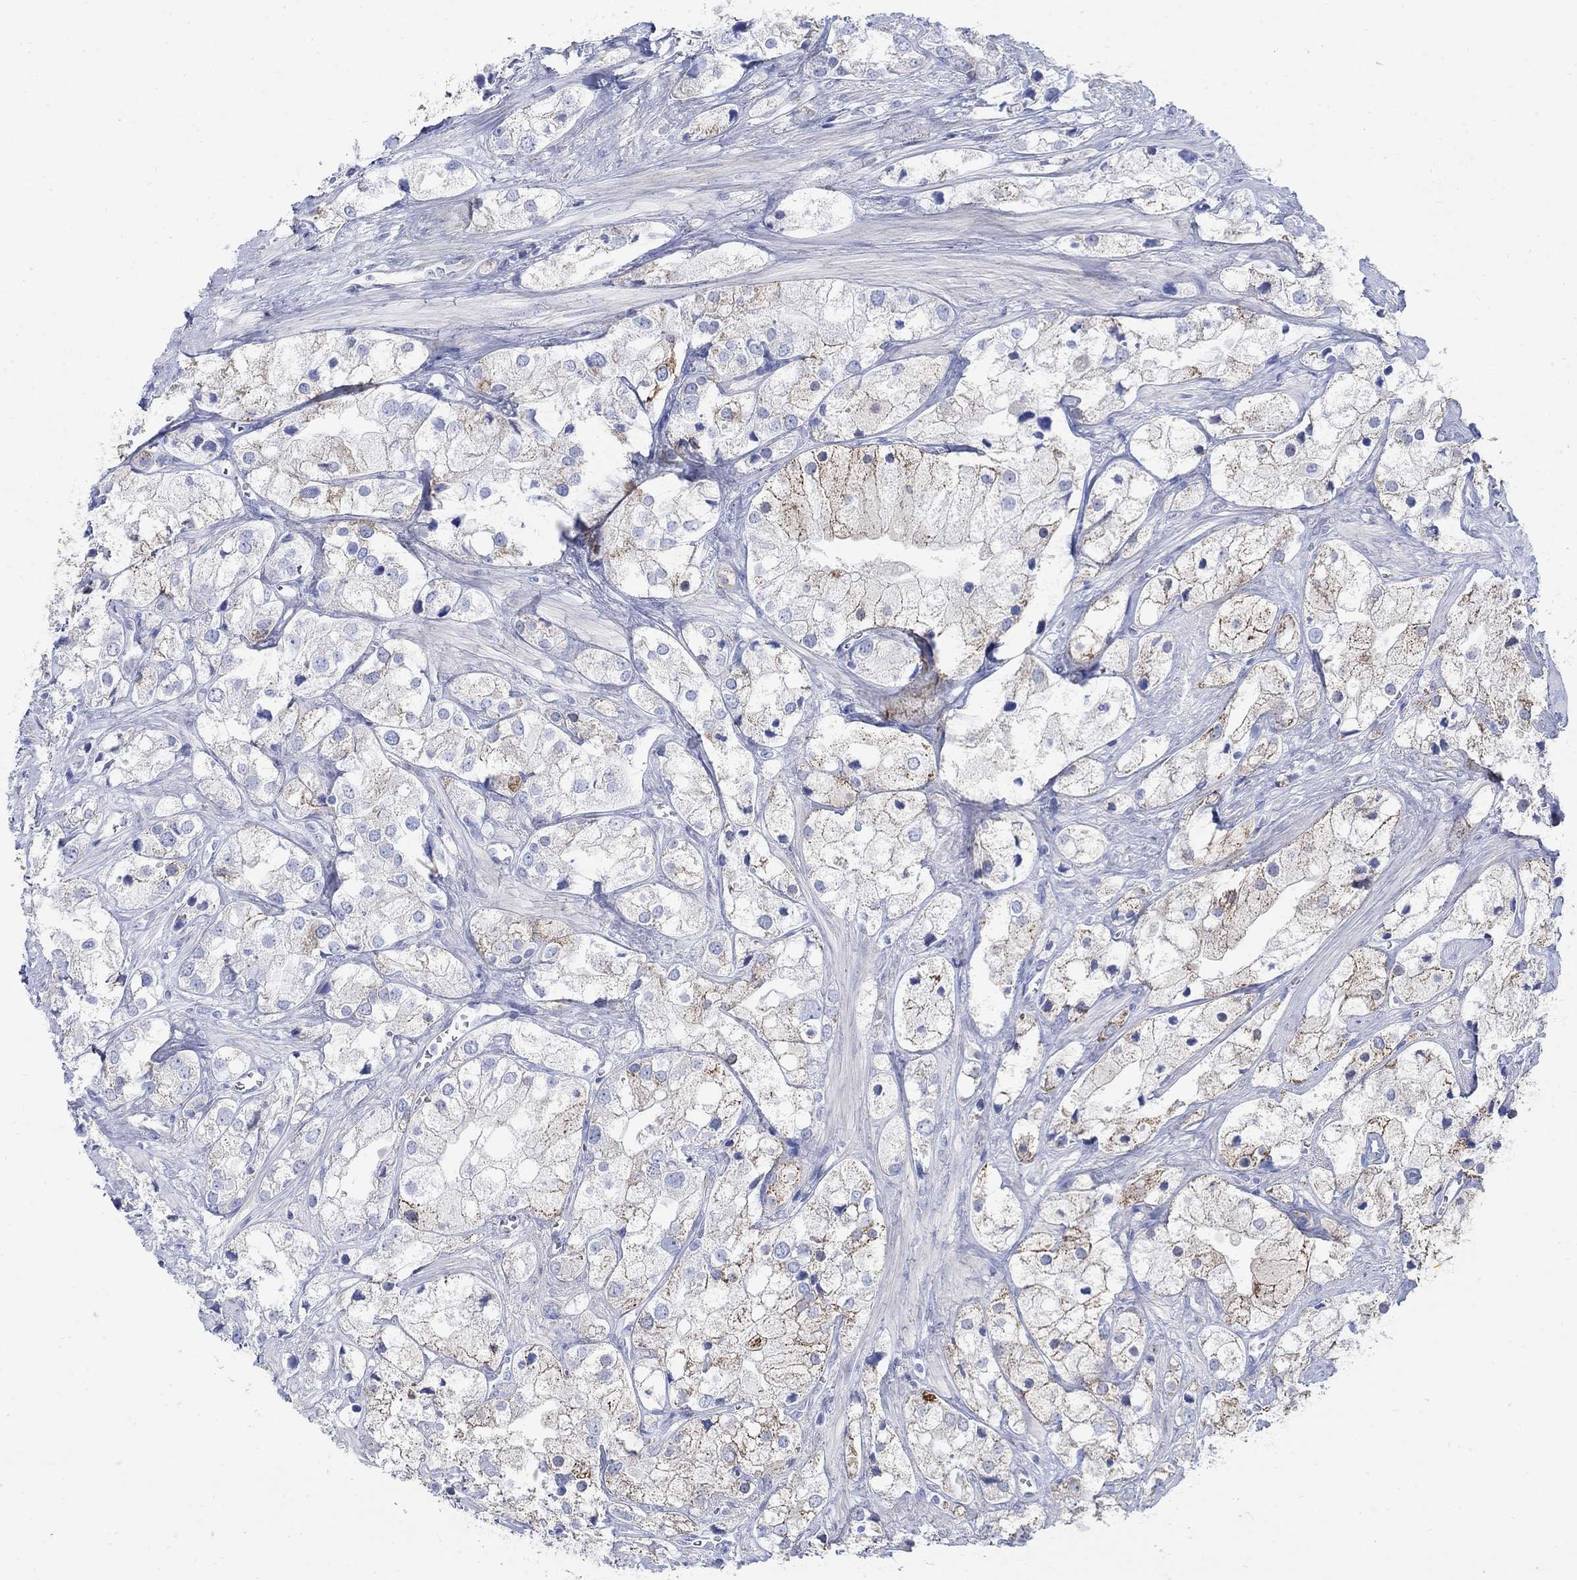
{"staining": {"intensity": "moderate", "quantity": "25%-75%", "location": "cytoplasmic/membranous"}, "tissue": "prostate cancer", "cell_type": "Tumor cells", "image_type": "cancer", "snomed": [{"axis": "morphology", "description": "Adenocarcinoma, NOS"}, {"axis": "topography", "description": "Prostate and seminal vesicle, NOS"}, {"axis": "topography", "description": "Prostate"}], "caption": "The photomicrograph shows a brown stain indicating the presence of a protein in the cytoplasmic/membranous of tumor cells in prostate cancer.", "gene": "ZDHHC14", "patient": {"sex": "male", "age": 79}}